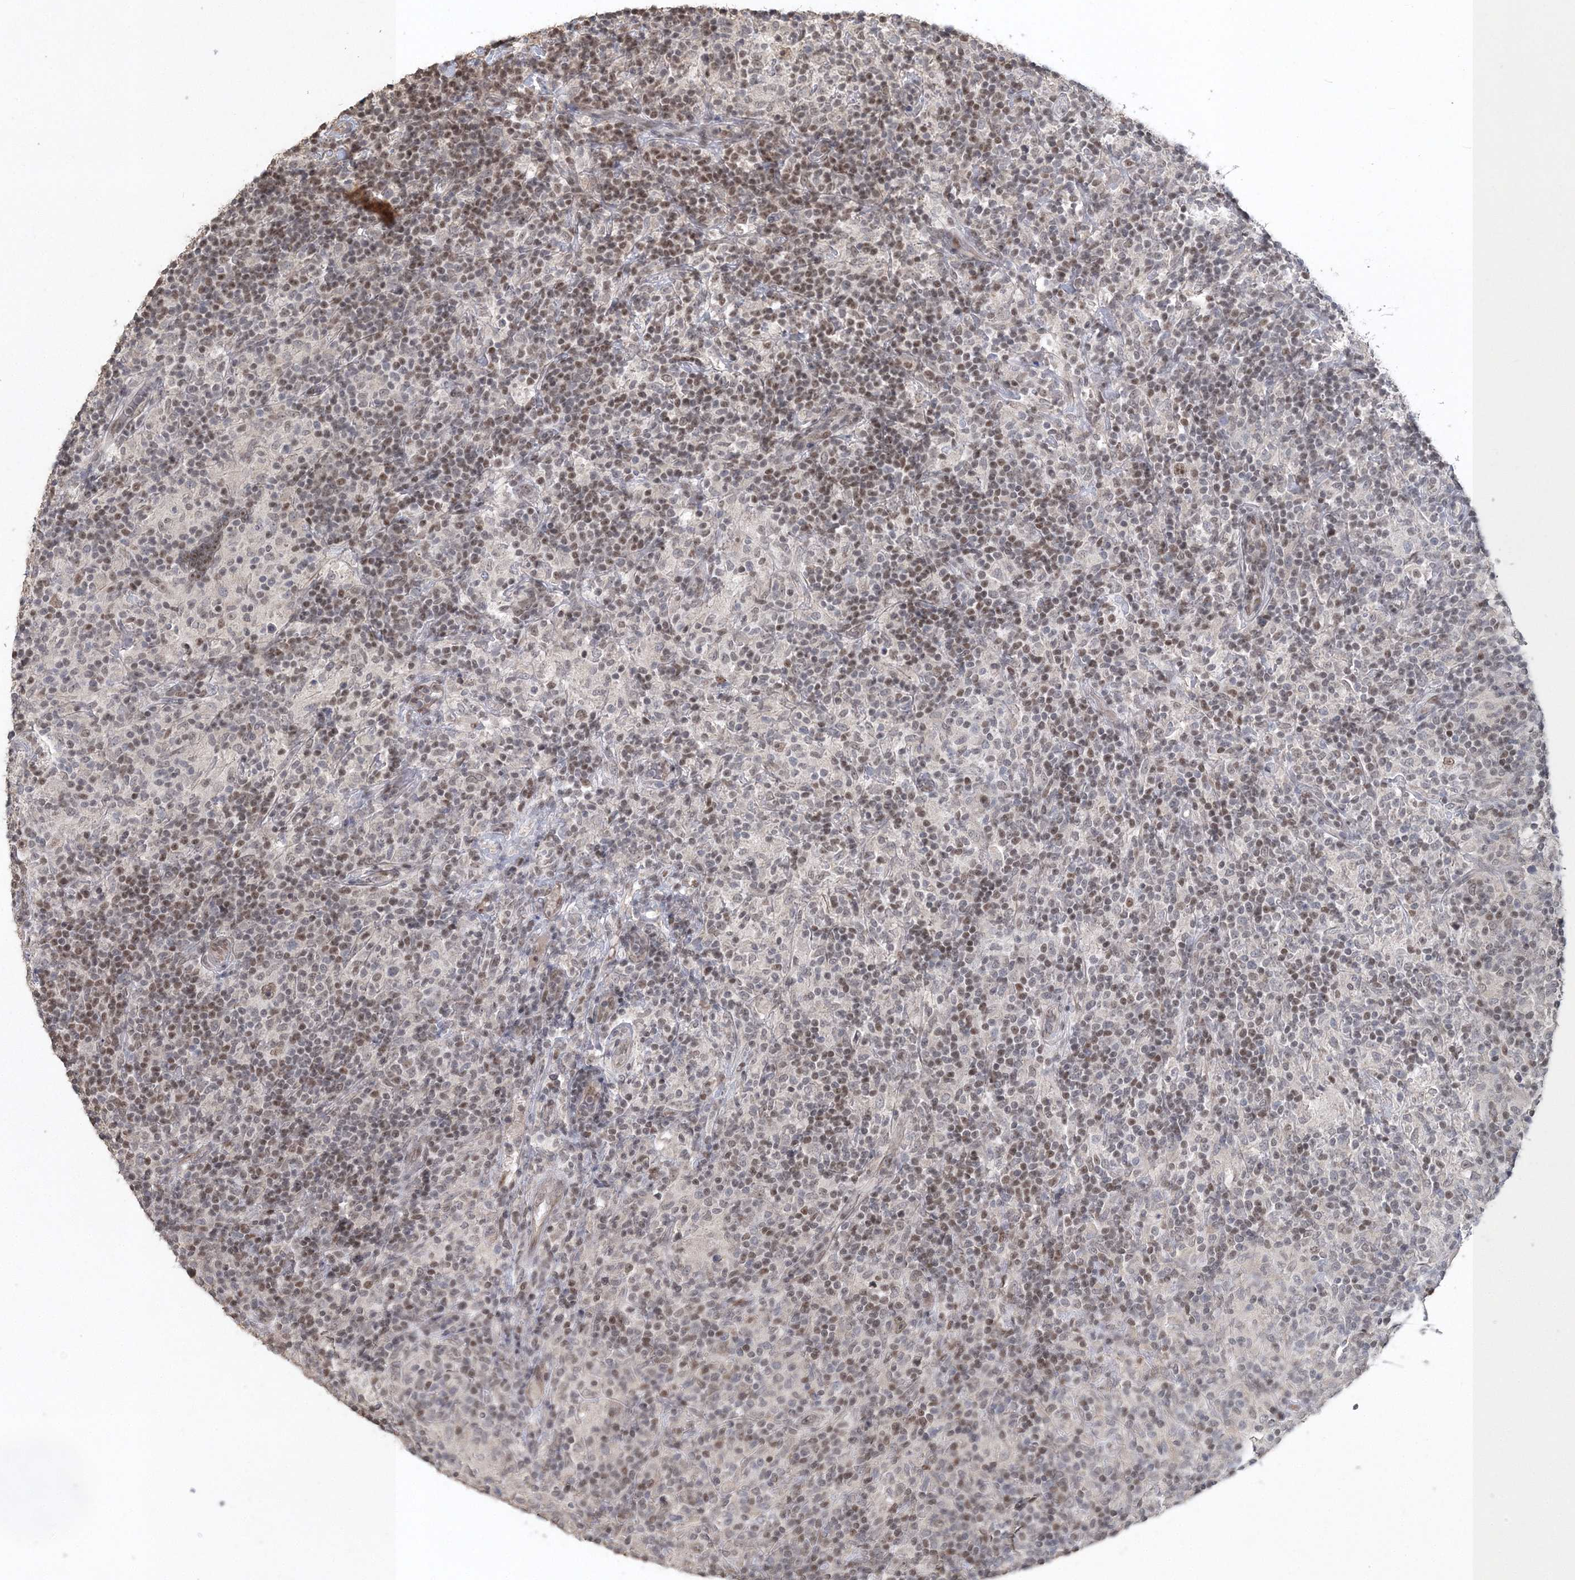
{"staining": {"intensity": "weak", "quantity": "25%-75%", "location": "nuclear"}, "tissue": "lymphoma", "cell_type": "Tumor cells", "image_type": "cancer", "snomed": [{"axis": "morphology", "description": "Hodgkin's disease, NOS"}, {"axis": "topography", "description": "Lymph node"}], "caption": "Protein staining of Hodgkin's disease tissue shows weak nuclear positivity in approximately 25%-75% of tumor cells.", "gene": "UIMC1", "patient": {"sex": "male", "age": 70}}